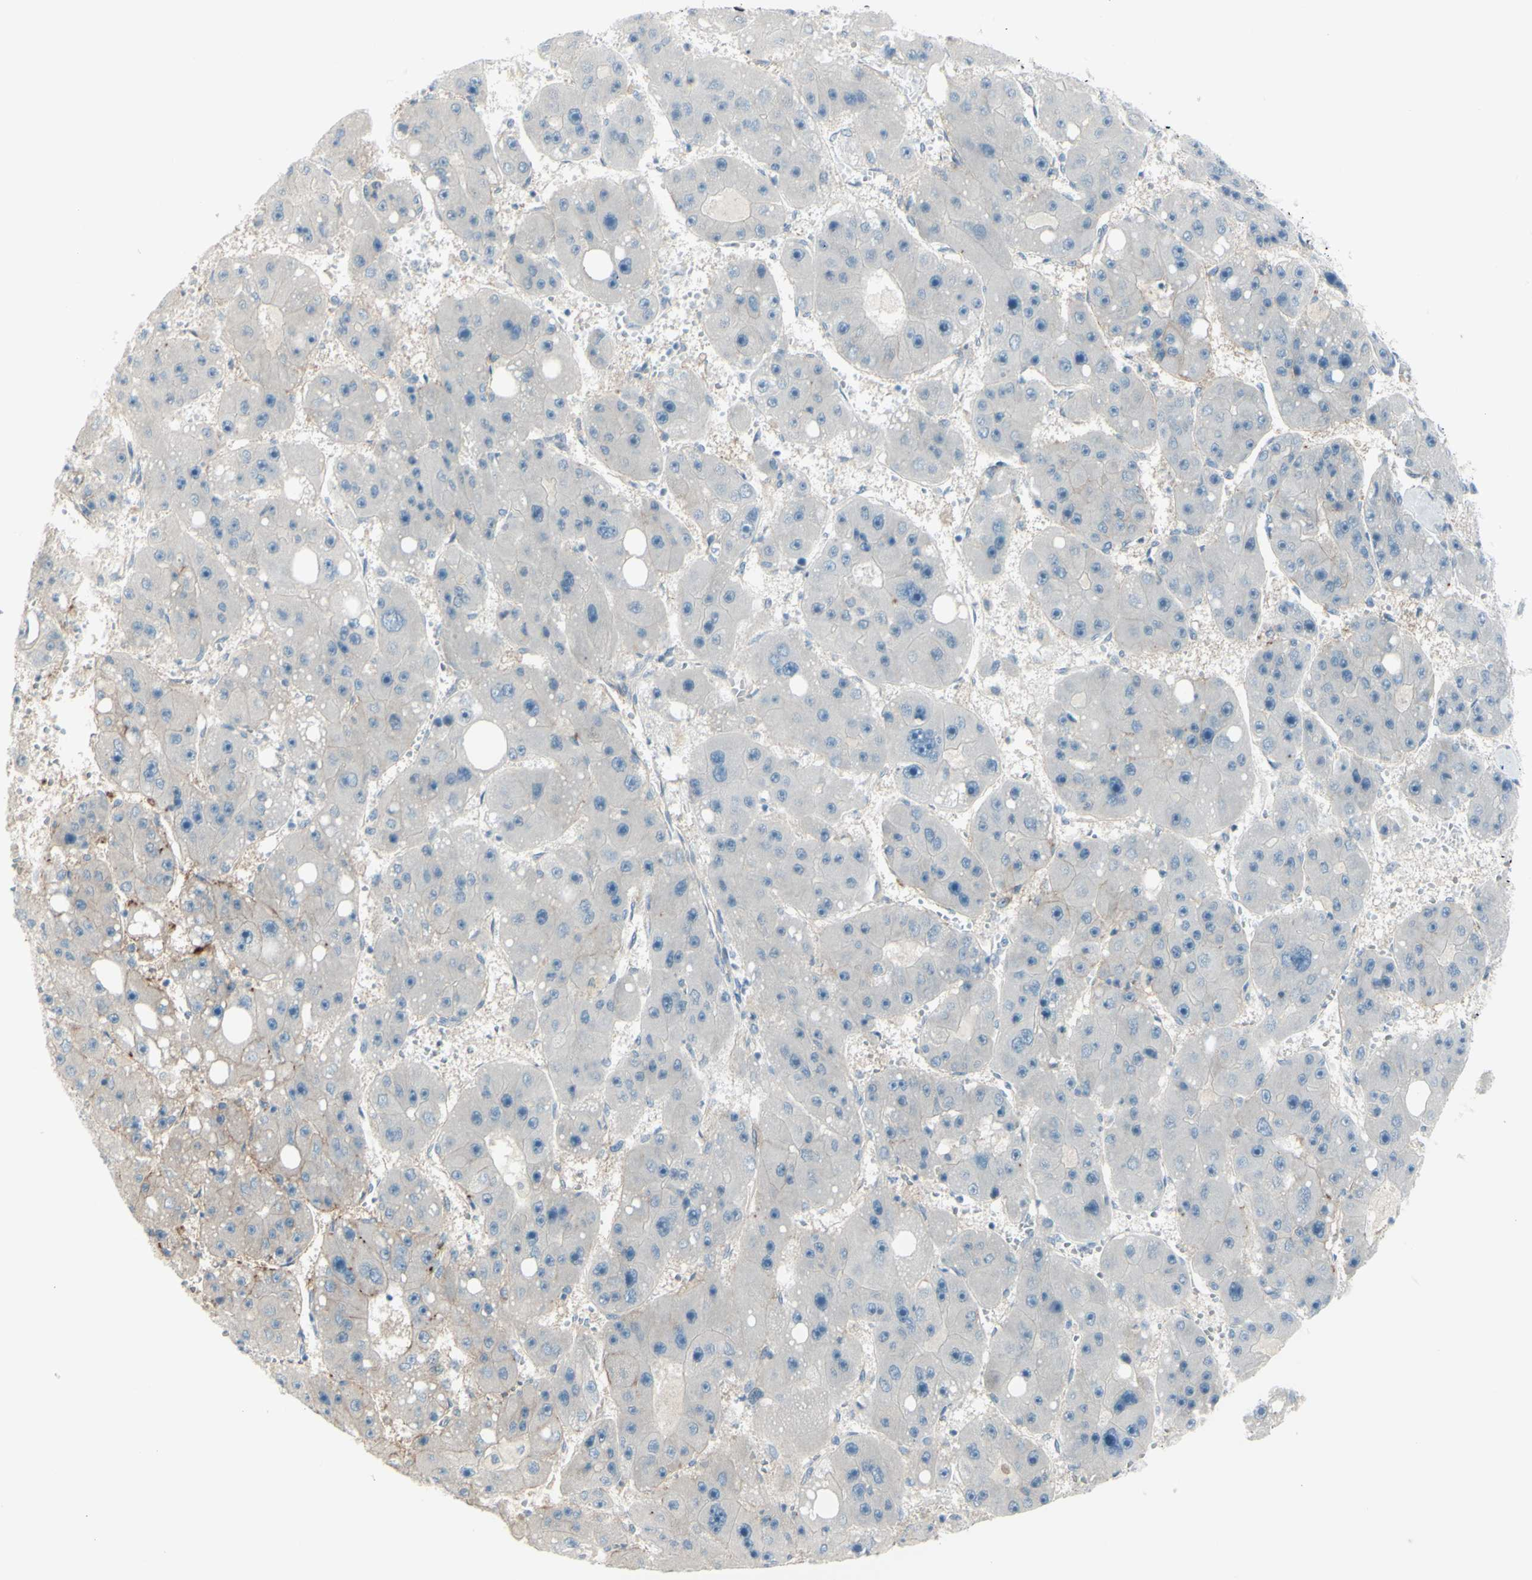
{"staining": {"intensity": "weak", "quantity": "<25%", "location": "cytoplasmic/membranous"}, "tissue": "liver cancer", "cell_type": "Tumor cells", "image_type": "cancer", "snomed": [{"axis": "morphology", "description": "Carcinoma, Hepatocellular, NOS"}, {"axis": "topography", "description": "Liver"}], "caption": "IHC of liver cancer (hepatocellular carcinoma) exhibits no expression in tumor cells.", "gene": "LRRK1", "patient": {"sex": "female", "age": 61}}